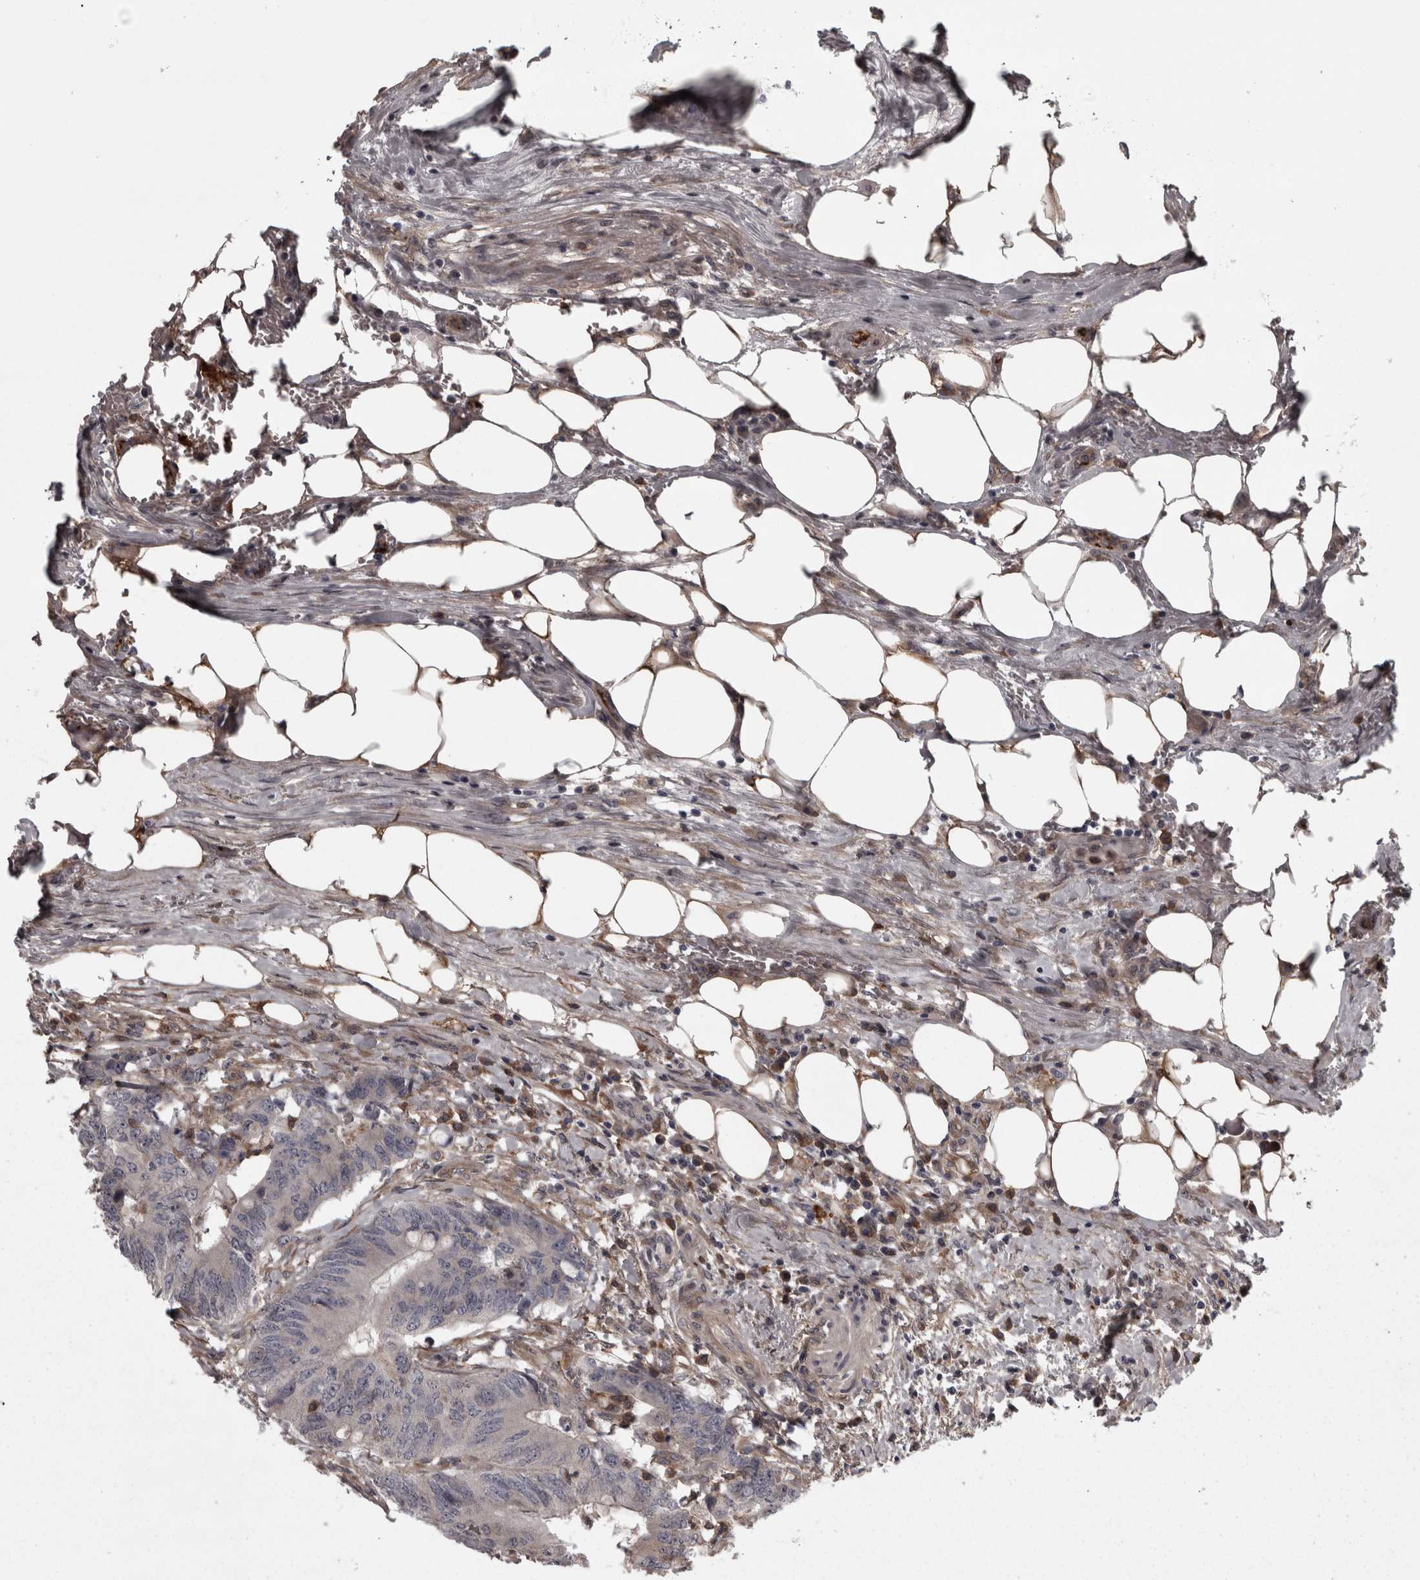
{"staining": {"intensity": "negative", "quantity": "none", "location": "none"}, "tissue": "colorectal cancer", "cell_type": "Tumor cells", "image_type": "cancer", "snomed": [{"axis": "morphology", "description": "Adenocarcinoma, NOS"}, {"axis": "topography", "description": "Colon"}], "caption": "Tumor cells are negative for protein expression in human colorectal cancer (adenocarcinoma). (DAB (3,3'-diaminobenzidine) immunohistochemistry with hematoxylin counter stain).", "gene": "RSU1", "patient": {"sex": "male", "age": 56}}